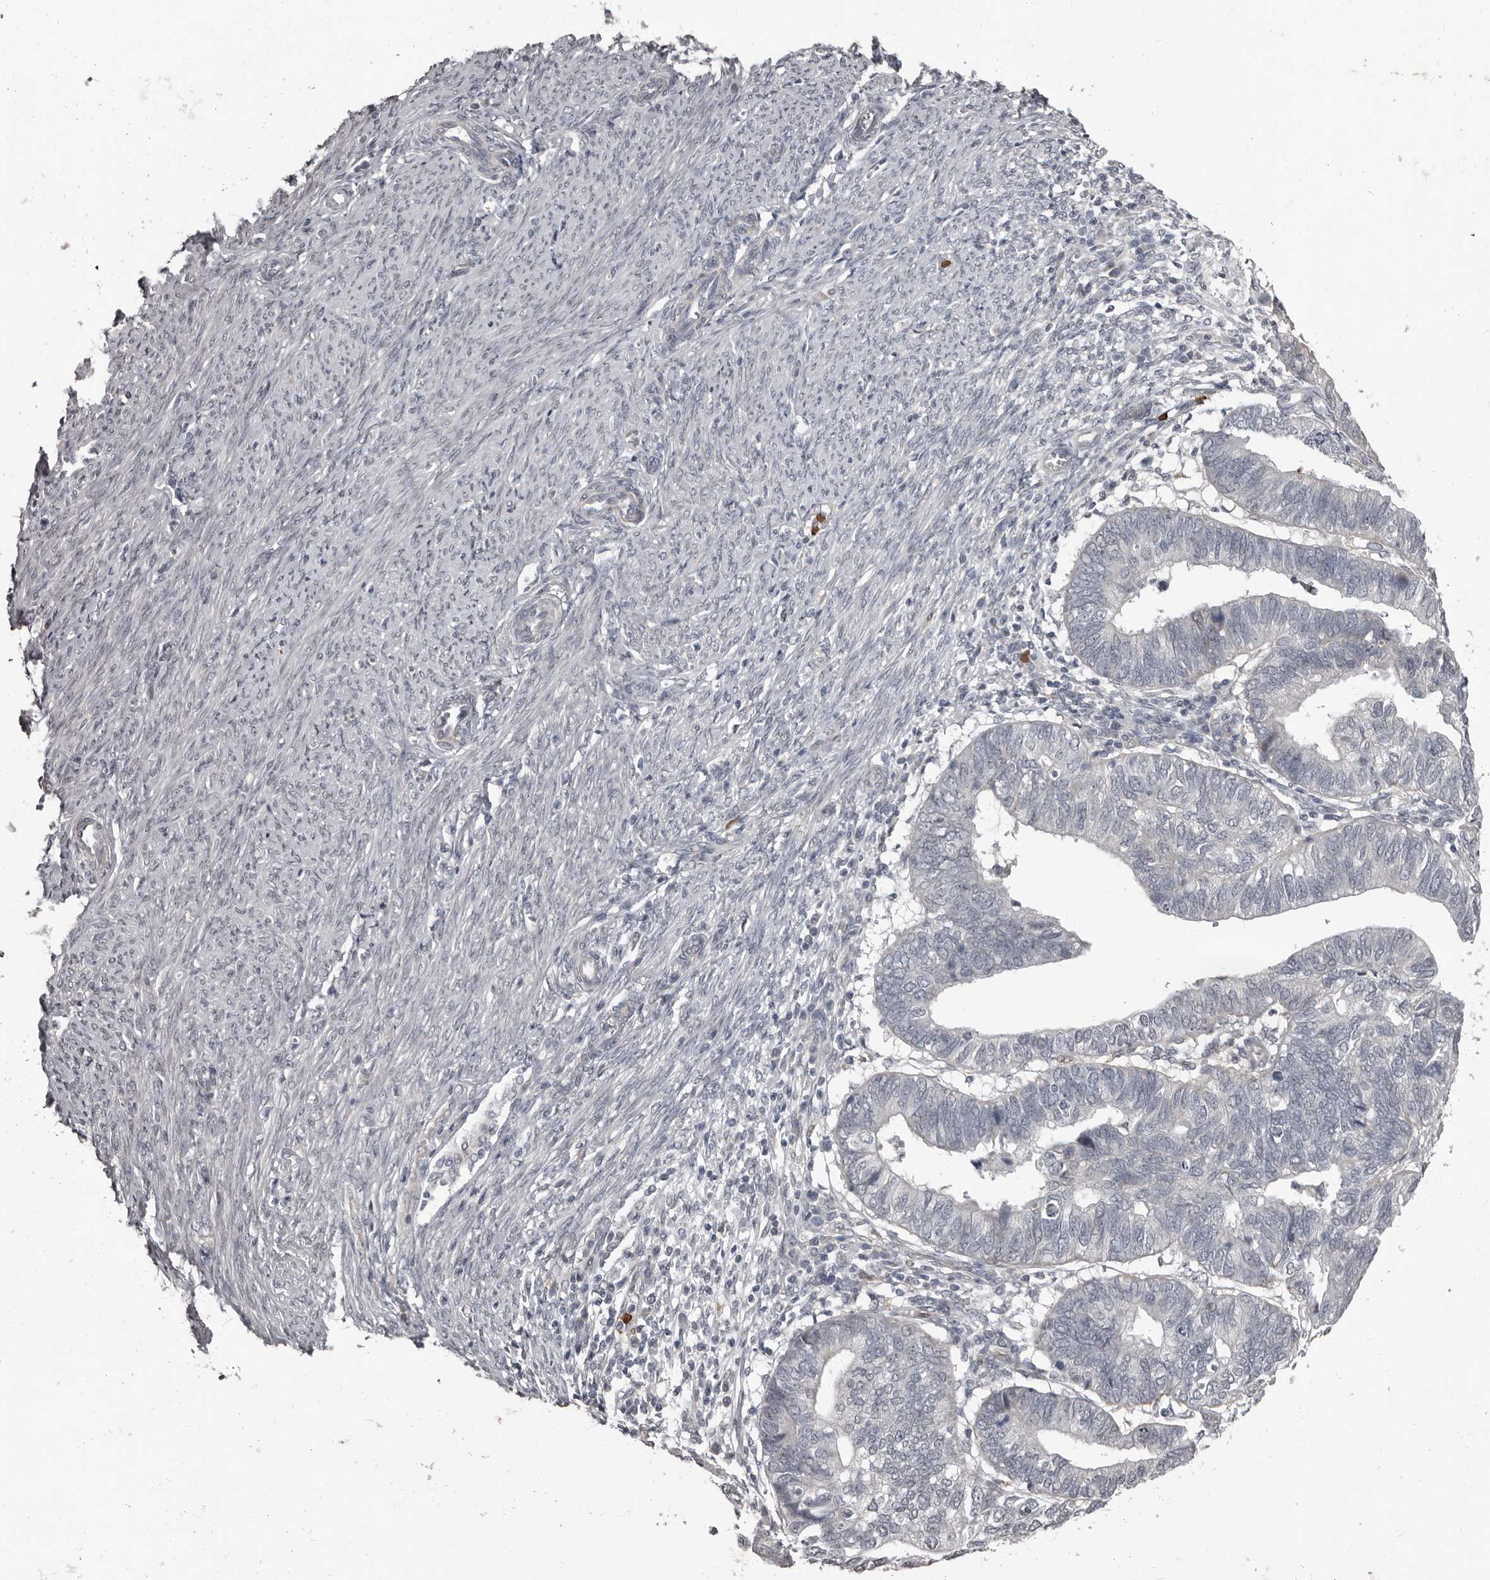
{"staining": {"intensity": "negative", "quantity": "none", "location": "none"}, "tissue": "endometrial cancer", "cell_type": "Tumor cells", "image_type": "cancer", "snomed": [{"axis": "morphology", "description": "Adenocarcinoma, NOS"}, {"axis": "topography", "description": "Uterus"}], "caption": "Tumor cells show no significant staining in adenocarcinoma (endometrial). (DAB (3,3'-diaminobenzidine) immunohistochemistry, high magnification).", "gene": "GPR157", "patient": {"sex": "female", "age": 77}}